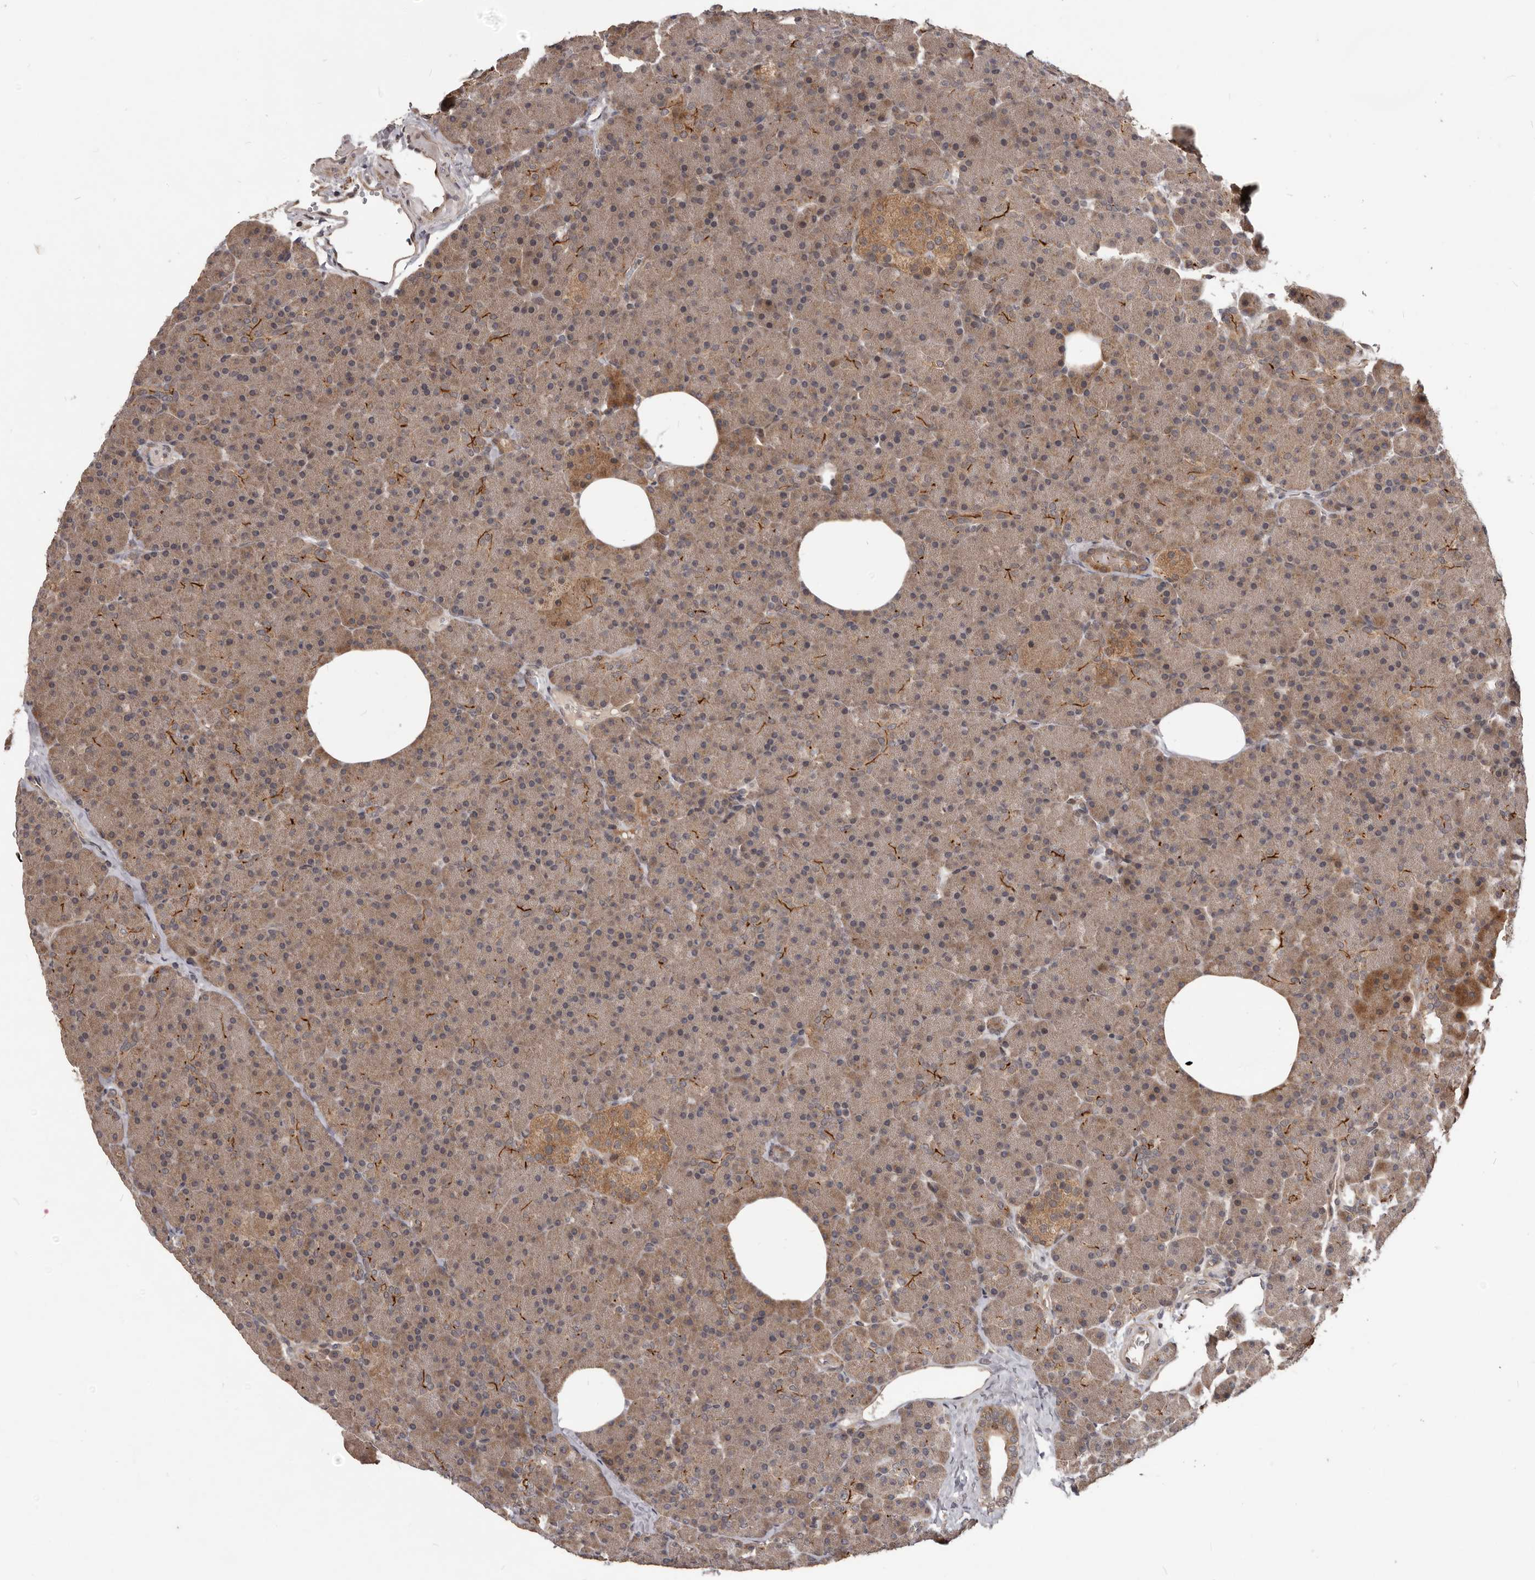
{"staining": {"intensity": "weak", "quantity": ">75%", "location": "cytoplasmic/membranous"}, "tissue": "pancreas", "cell_type": "Exocrine glandular cells", "image_type": "normal", "snomed": [{"axis": "morphology", "description": "Normal tissue, NOS"}, {"axis": "morphology", "description": "Carcinoid, malignant, NOS"}, {"axis": "topography", "description": "Pancreas"}], "caption": "Brown immunohistochemical staining in normal human pancreas shows weak cytoplasmic/membranous staining in approximately >75% of exocrine glandular cells. (DAB (3,3'-diaminobenzidine) IHC with brightfield microscopy, high magnification).", "gene": "GABPB2", "patient": {"sex": "female", "age": 35}}